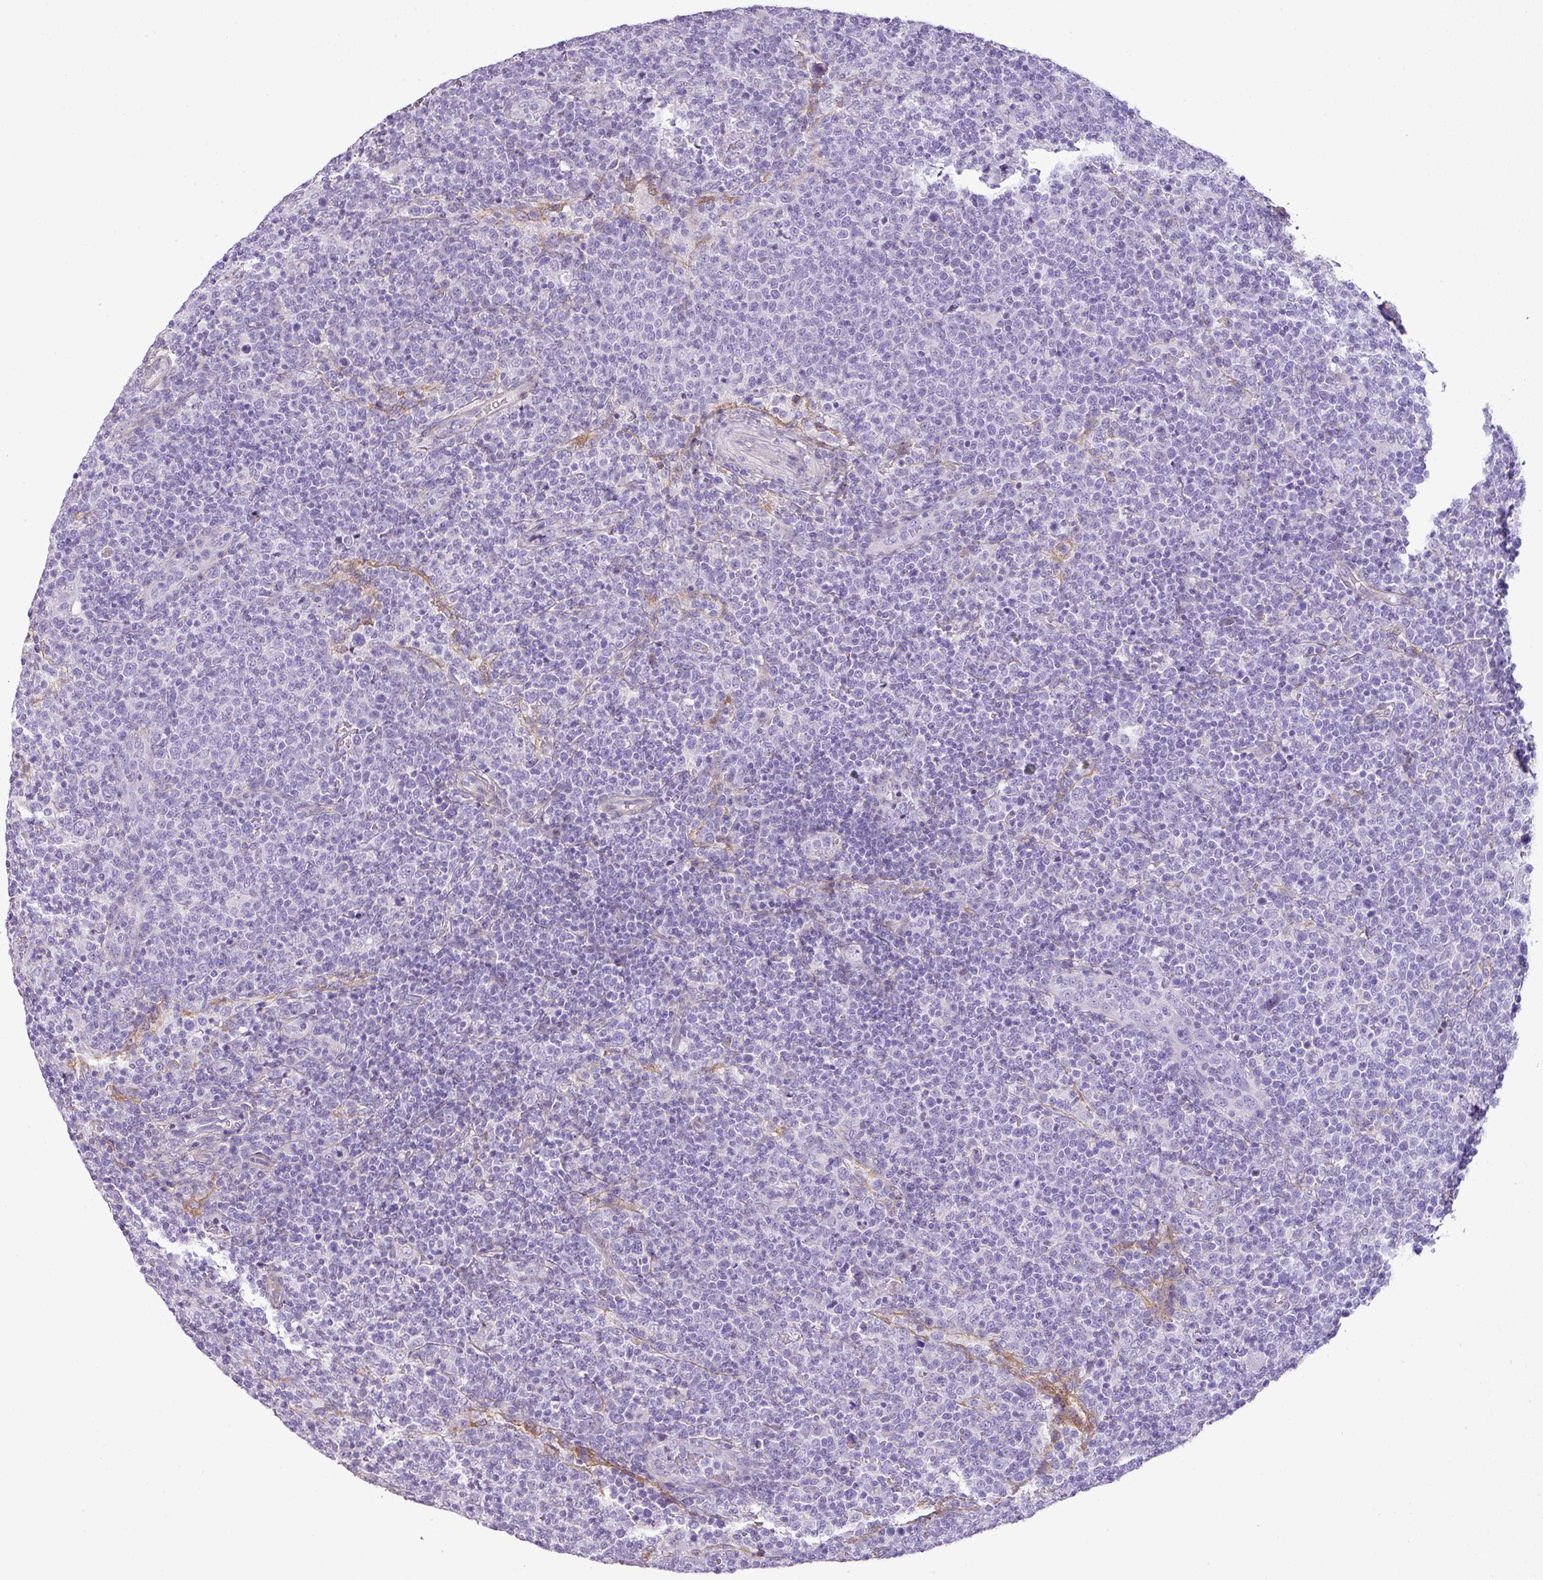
{"staining": {"intensity": "negative", "quantity": "none", "location": "none"}, "tissue": "lymphoma", "cell_type": "Tumor cells", "image_type": "cancer", "snomed": [{"axis": "morphology", "description": "Malignant lymphoma, non-Hodgkin's type, High grade"}, {"axis": "topography", "description": "Lymph node"}], "caption": "This is a micrograph of IHC staining of lymphoma, which shows no staining in tumor cells. (Brightfield microscopy of DAB immunohistochemistry (IHC) at high magnification).", "gene": "PARD6G", "patient": {"sex": "male", "age": 61}}